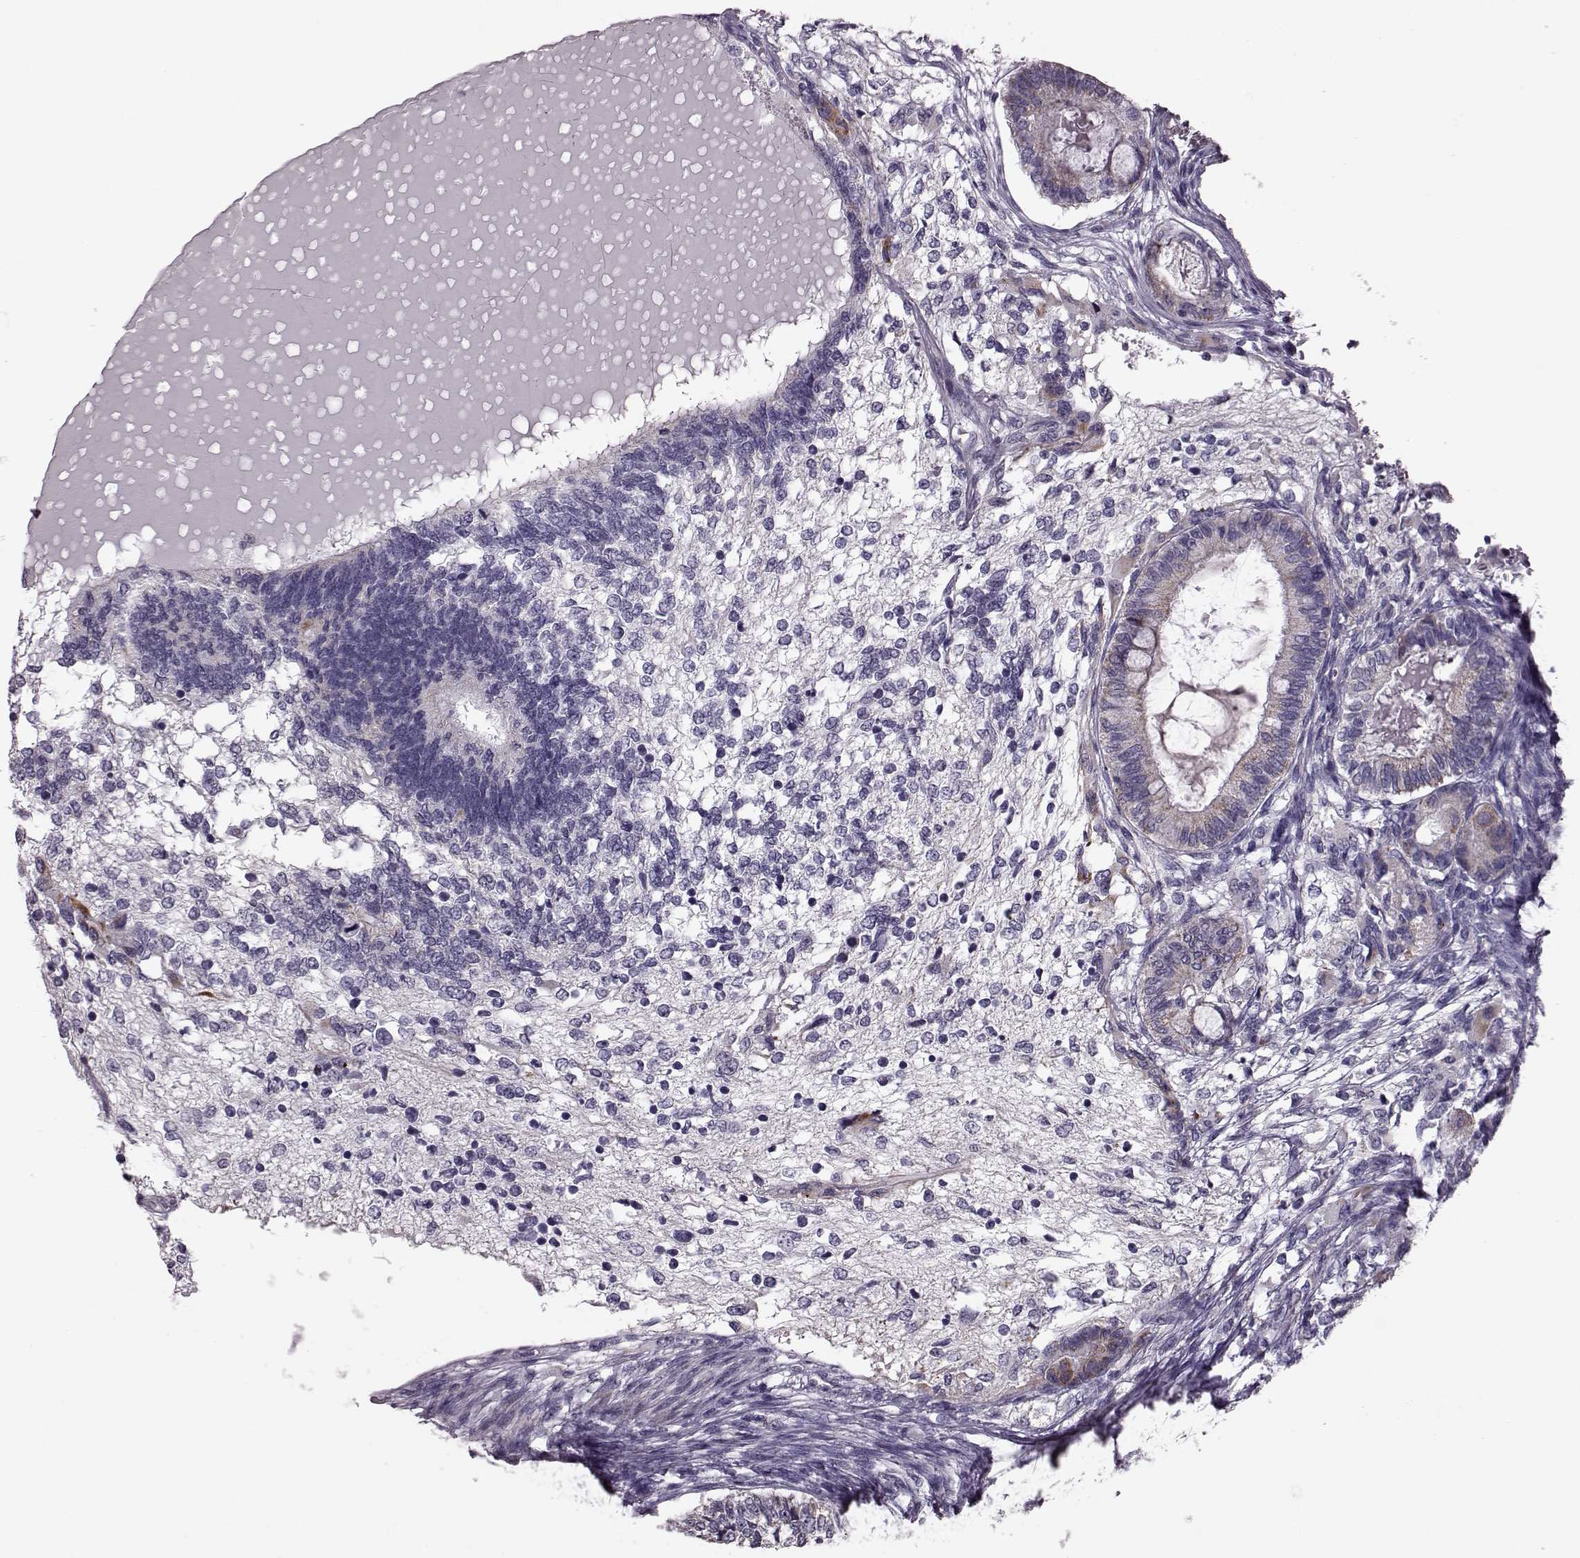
{"staining": {"intensity": "strong", "quantity": "25%-75%", "location": "cytoplasmic/membranous"}, "tissue": "testis cancer", "cell_type": "Tumor cells", "image_type": "cancer", "snomed": [{"axis": "morphology", "description": "Seminoma, NOS"}, {"axis": "morphology", "description": "Carcinoma, Embryonal, NOS"}, {"axis": "topography", "description": "Testis"}], "caption": "About 25%-75% of tumor cells in human testis cancer demonstrate strong cytoplasmic/membranous protein expression as visualized by brown immunohistochemical staining.", "gene": "RIMS2", "patient": {"sex": "male", "age": 41}}